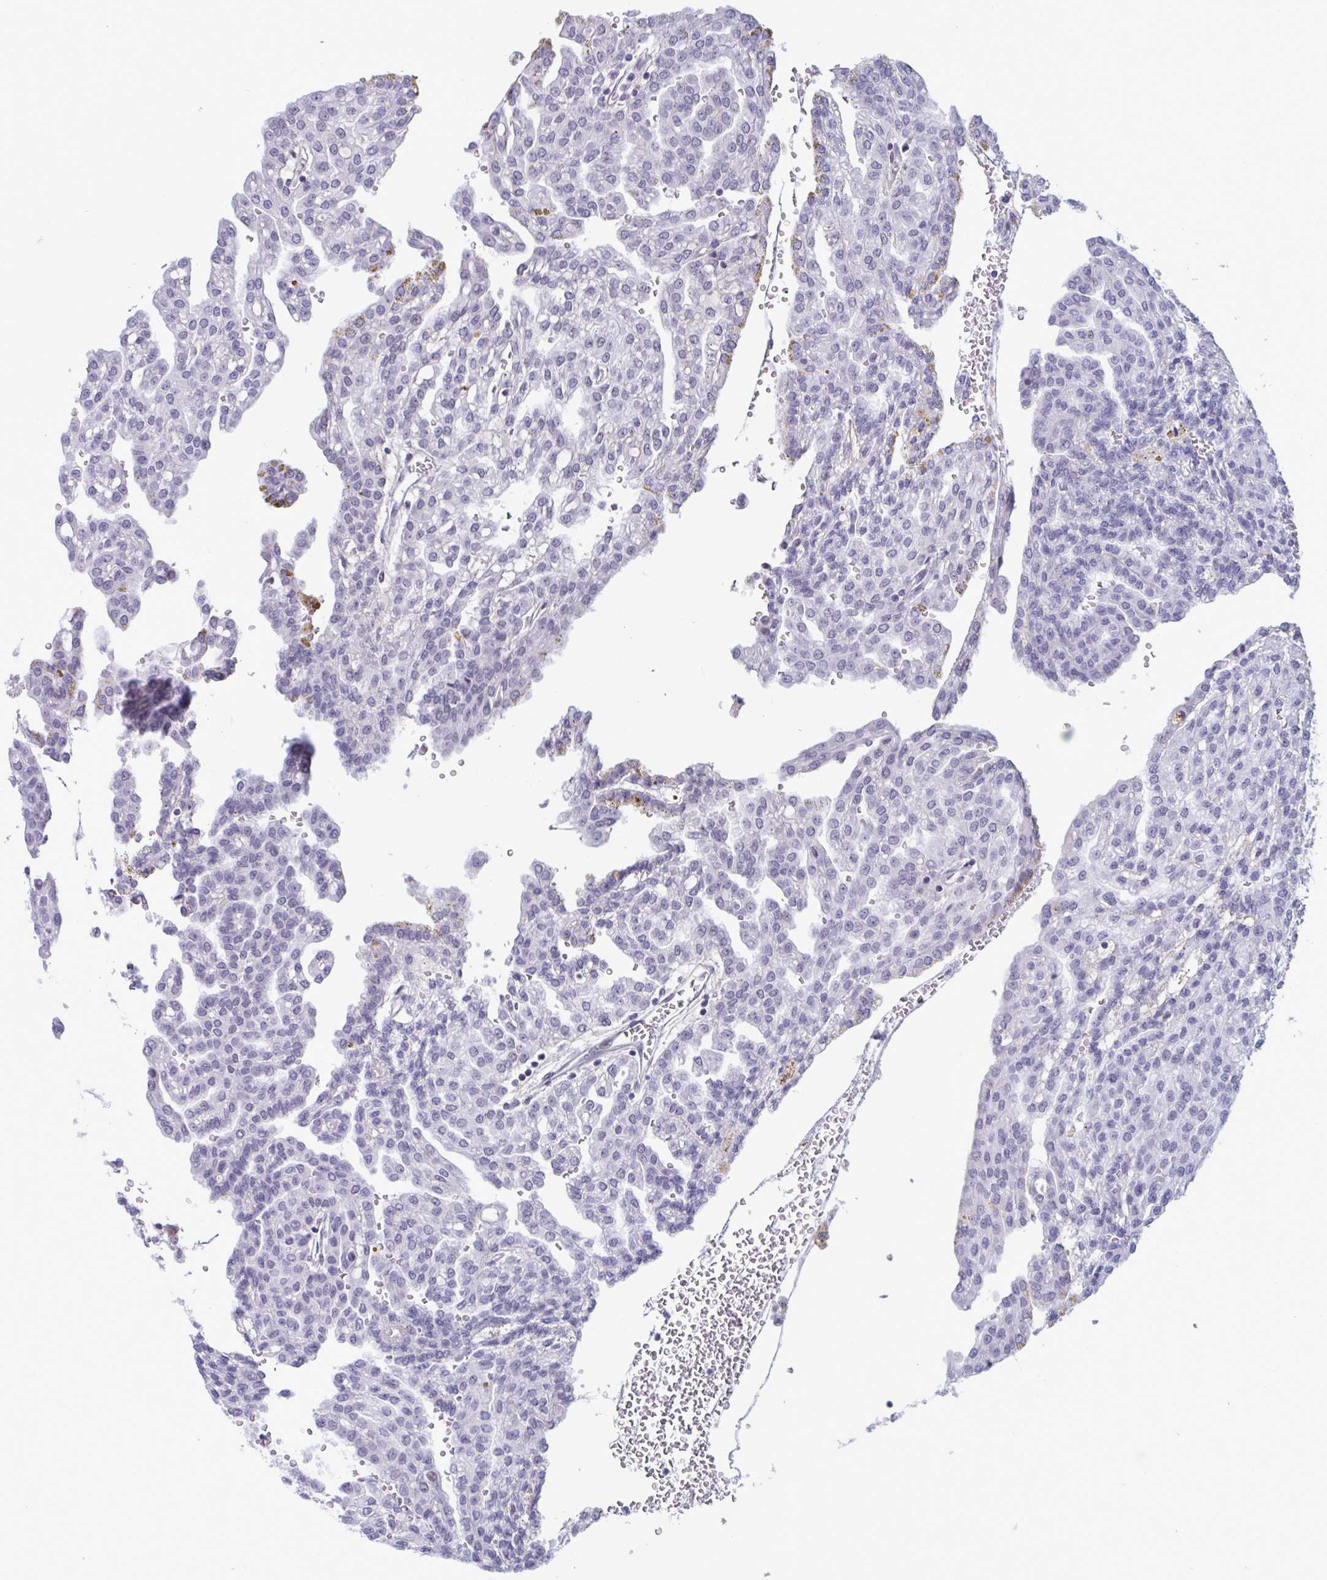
{"staining": {"intensity": "negative", "quantity": "none", "location": "none"}, "tissue": "renal cancer", "cell_type": "Tumor cells", "image_type": "cancer", "snomed": [{"axis": "morphology", "description": "Adenocarcinoma, NOS"}, {"axis": "topography", "description": "Kidney"}], "caption": "Immunohistochemistry image of neoplastic tissue: human renal cancer stained with DAB (3,3'-diaminobenzidine) exhibits no significant protein expression in tumor cells.", "gene": "MSMB", "patient": {"sex": "male", "age": 63}}